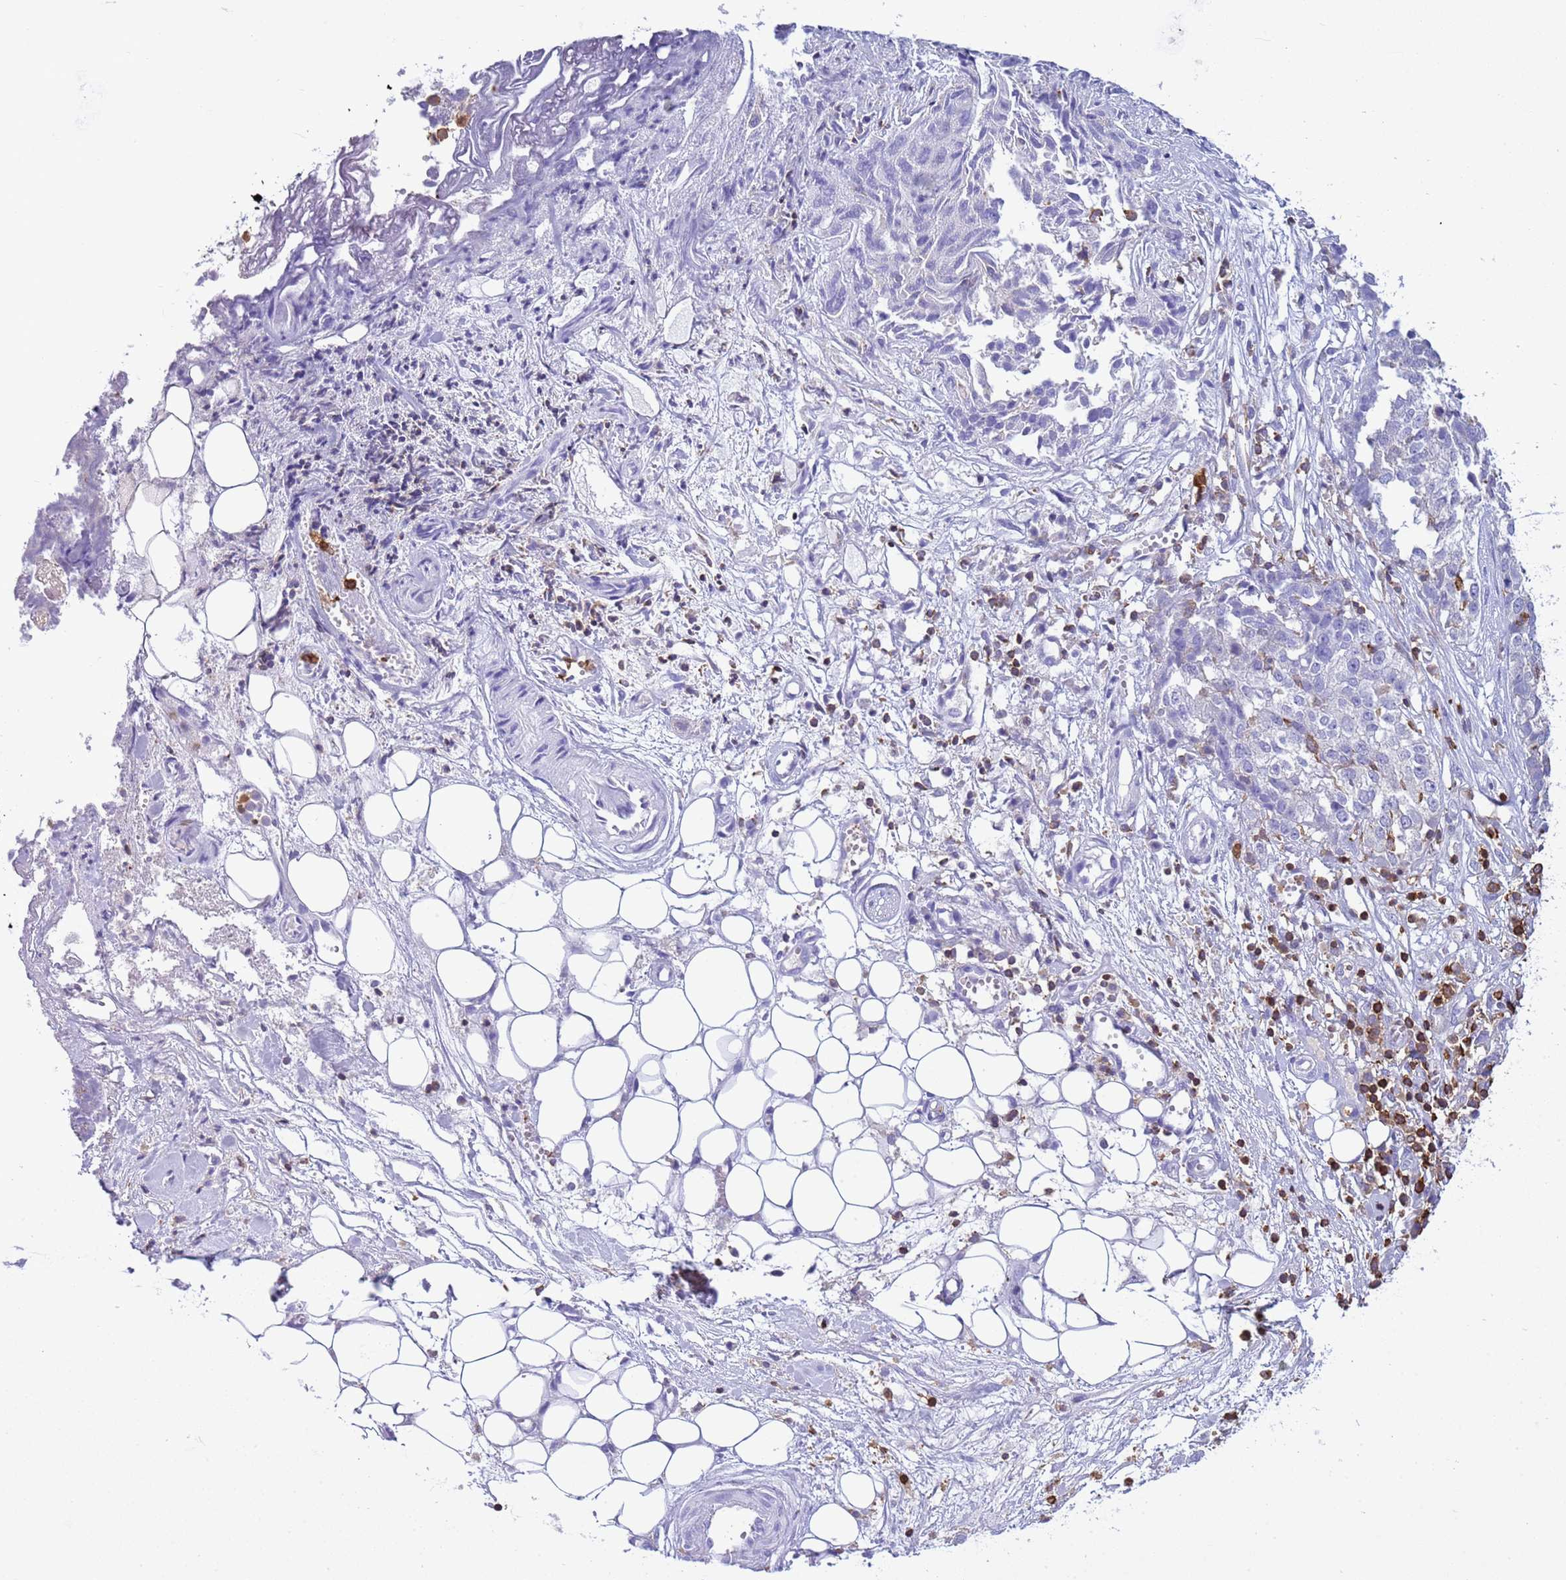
{"staining": {"intensity": "negative", "quantity": "none", "location": "none"}, "tissue": "ovarian cancer", "cell_type": "Tumor cells", "image_type": "cancer", "snomed": [{"axis": "morphology", "description": "Cystadenocarcinoma, serous, NOS"}, {"axis": "topography", "description": "Soft tissue"}, {"axis": "topography", "description": "Ovary"}], "caption": "This is a histopathology image of immunohistochemistry (IHC) staining of ovarian cancer, which shows no positivity in tumor cells.", "gene": "IRF5", "patient": {"sex": "female", "age": 57}}